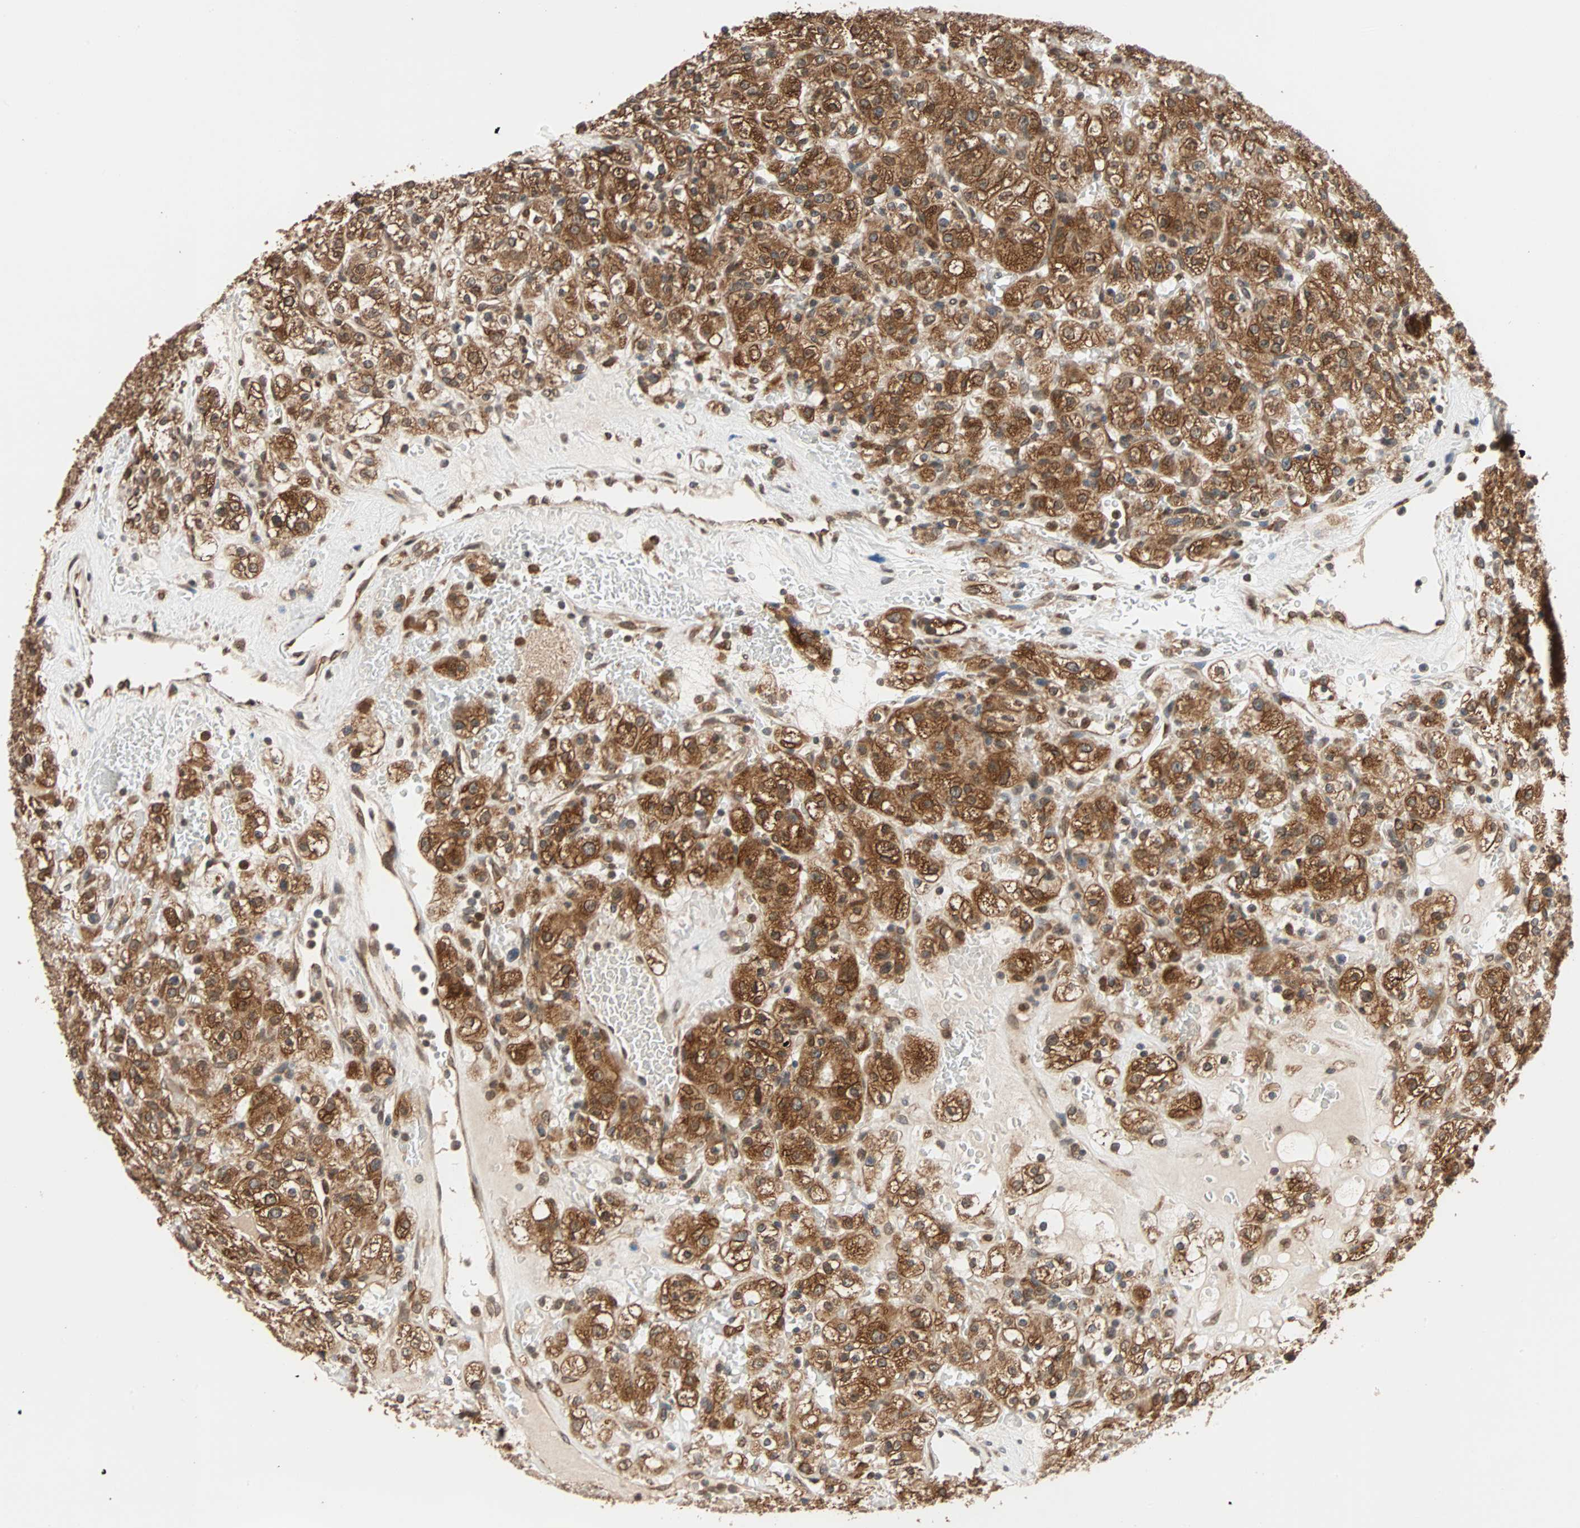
{"staining": {"intensity": "strong", "quantity": ">75%", "location": "cytoplasmic/membranous"}, "tissue": "renal cancer", "cell_type": "Tumor cells", "image_type": "cancer", "snomed": [{"axis": "morphology", "description": "Normal tissue, NOS"}, {"axis": "morphology", "description": "Adenocarcinoma, NOS"}, {"axis": "topography", "description": "Kidney"}], "caption": "Protein analysis of renal cancer tissue displays strong cytoplasmic/membranous staining in about >75% of tumor cells.", "gene": "AUP1", "patient": {"sex": "female", "age": 72}}